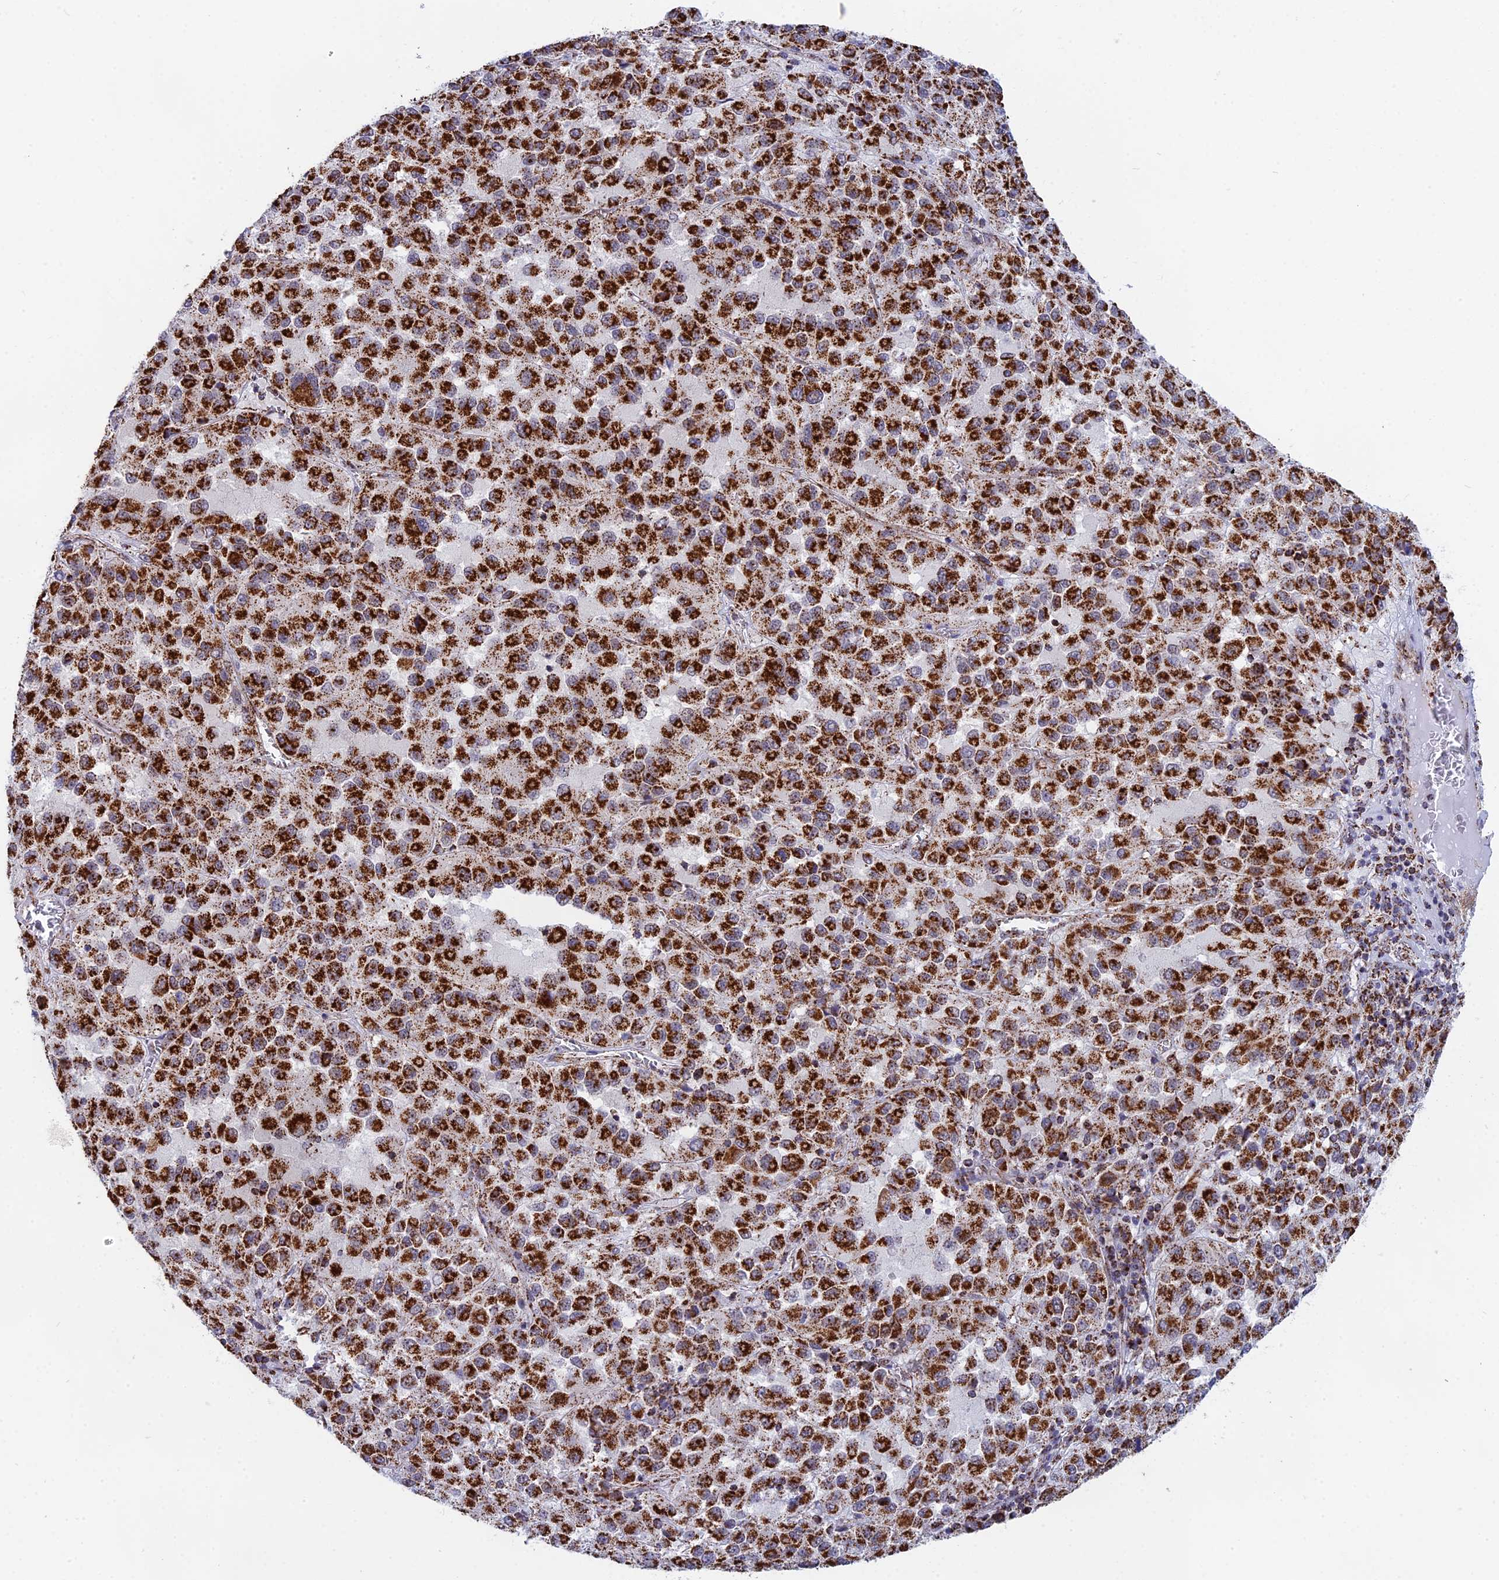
{"staining": {"intensity": "strong", "quantity": ">75%", "location": "cytoplasmic/membranous"}, "tissue": "melanoma", "cell_type": "Tumor cells", "image_type": "cancer", "snomed": [{"axis": "morphology", "description": "Malignant melanoma, Metastatic site"}, {"axis": "topography", "description": "Lung"}], "caption": "Immunohistochemistry staining of melanoma, which demonstrates high levels of strong cytoplasmic/membranous positivity in about >75% of tumor cells indicating strong cytoplasmic/membranous protein expression. The staining was performed using DAB (3,3'-diaminobenzidine) (brown) for protein detection and nuclei were counterstained in hematoxylin (blue).", "gene": "CDC16", "patient": {"sex": "male", "age": 64}}